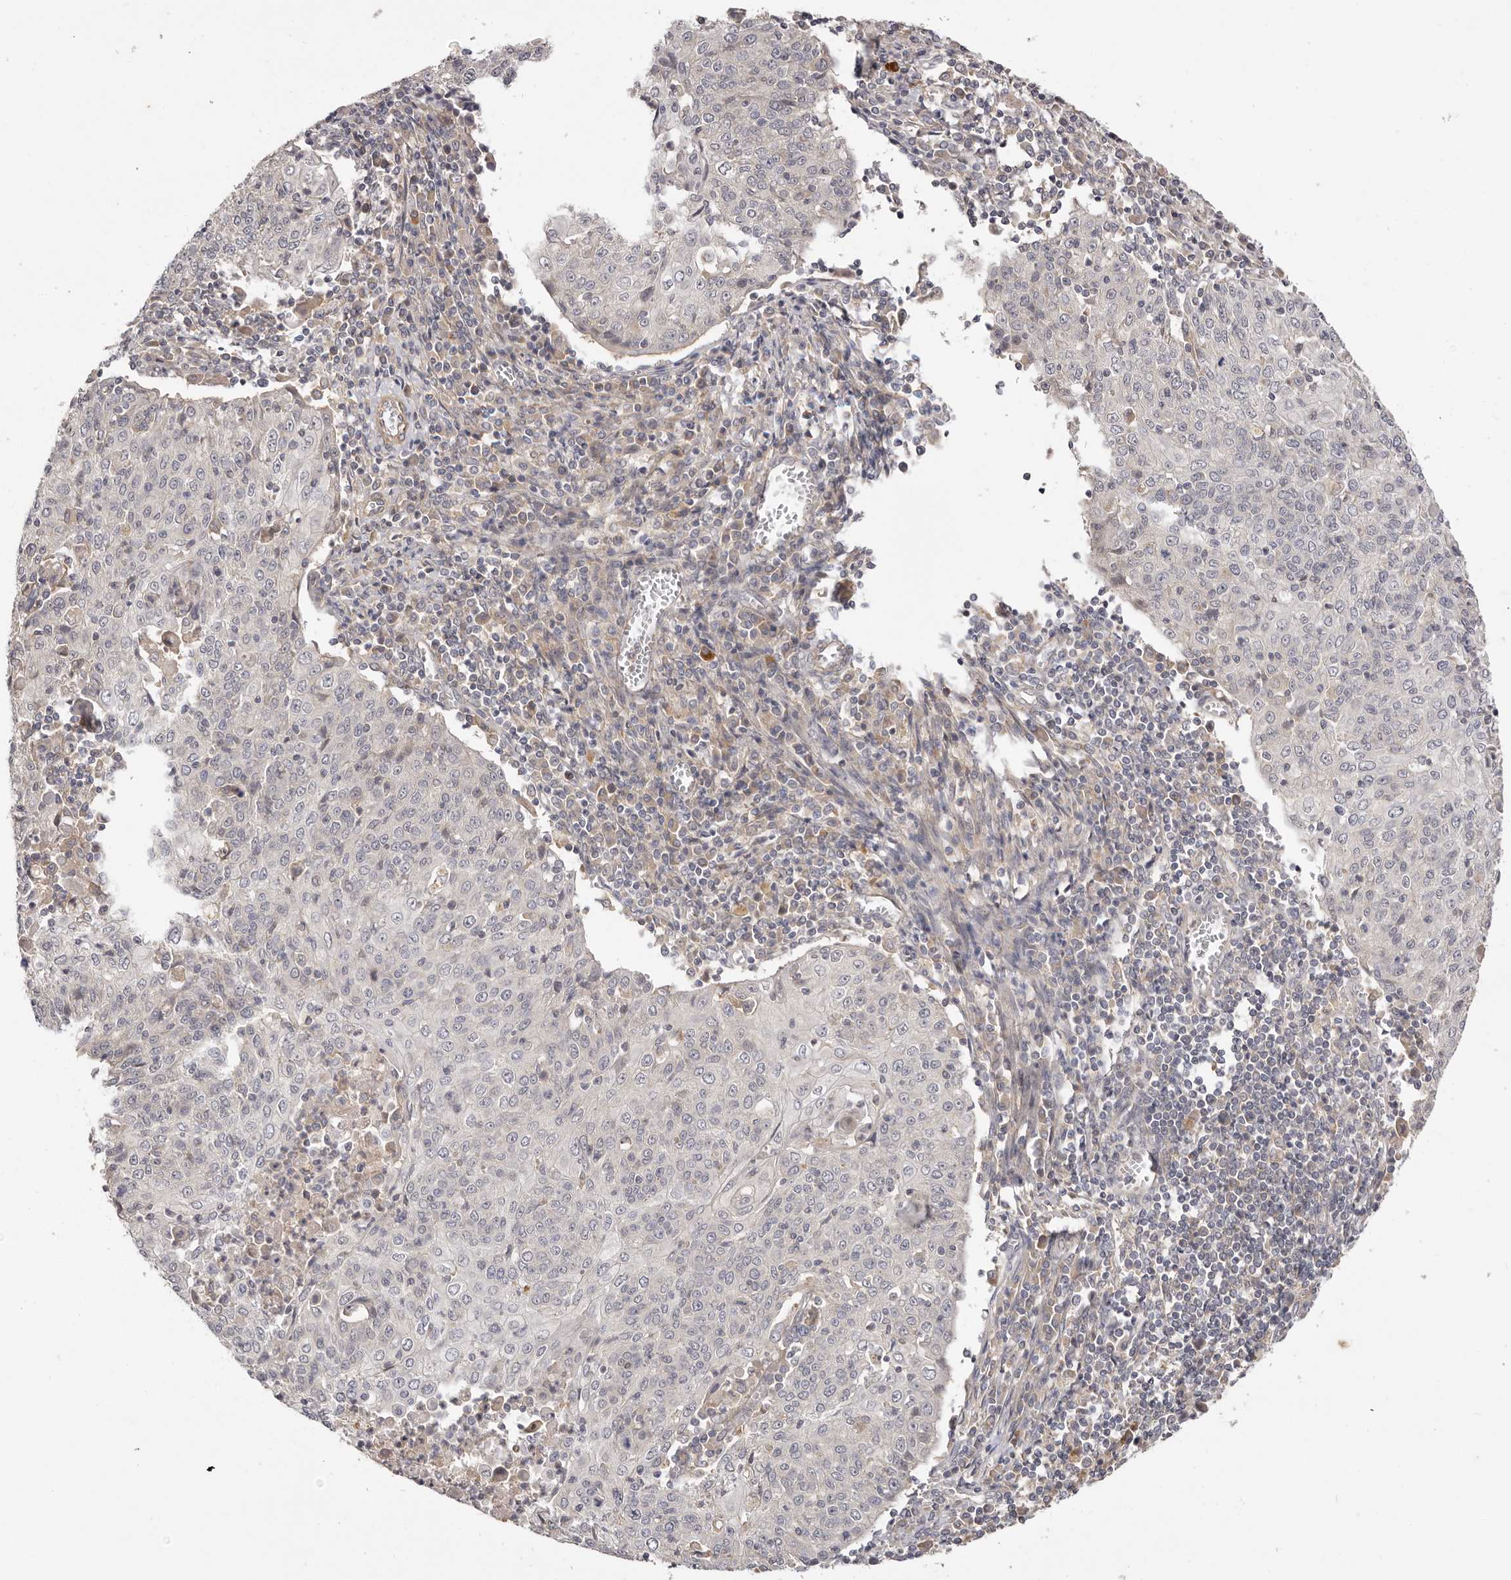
{"staining": {"intensity": "negative", "quantity": "none", "location": "none"}, "tissue": "cervical cancer", "cell_type": "Tumor cells", "image_type": "cancer", "snomed": [{"axis": "morphology", "description": "Squamous cell carcinoma, NOS"}, {"axis": "topography", "description": "Cervix"}], "caption": "DAB (3,3'-diaminobenzidine) immunohistochemical staining of squamous cell carcinoma (cervical) shows no significant expression in tumor cells.", "gene": "ADAMTS9", "patient": {"sex": "female", "age": 48}}